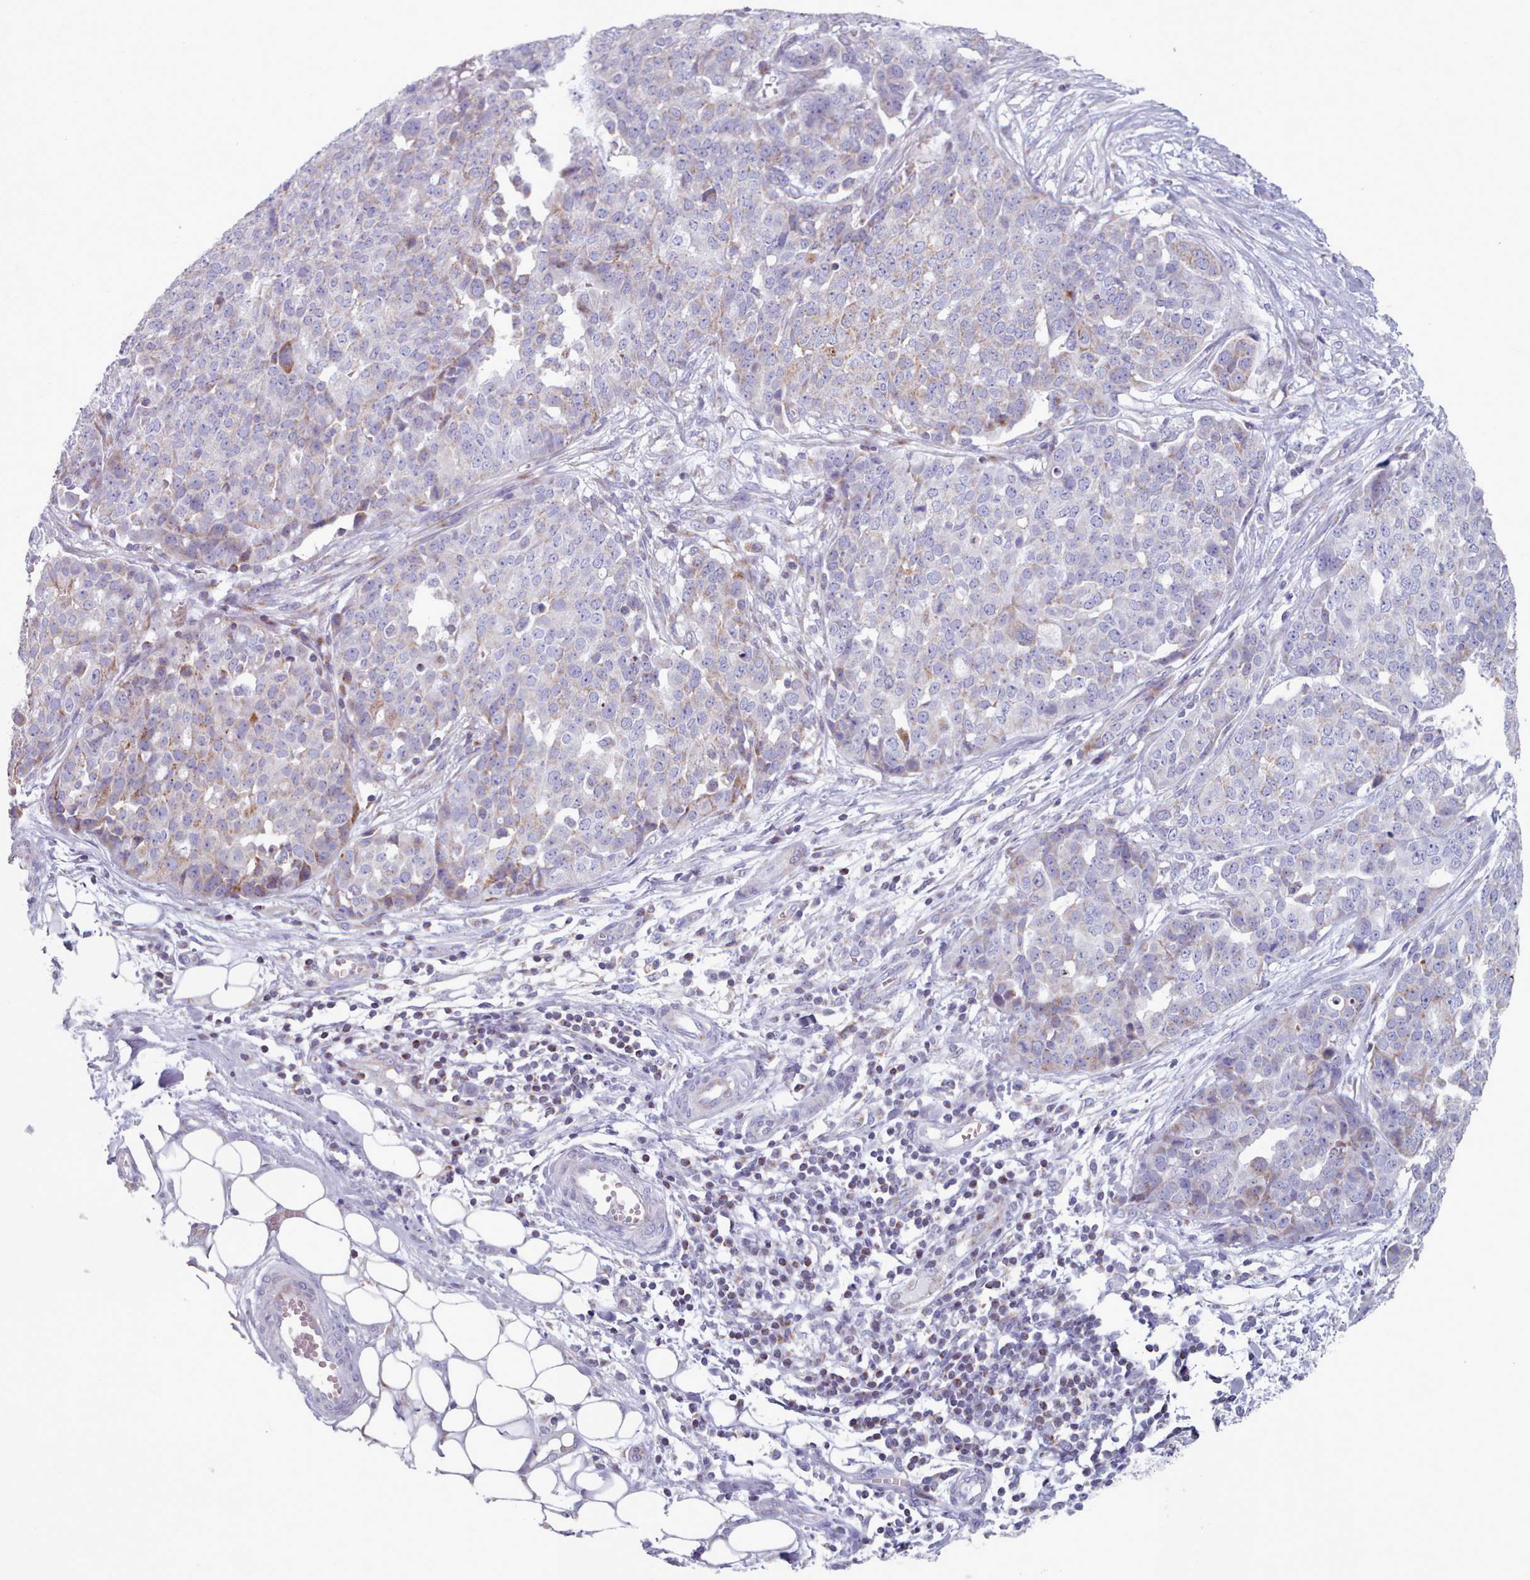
{"staining": {"intensity": "weak", "quantity": "<25%", "location": "cytoplasmic/membranous"}, "tissue": "ovarian cancer", "cell_type": "Tumor cells", "image_type": "cancer", "snomed": [{"axis": "morphology", "description": "Cystadenocarcinoma, serous, NOS"}, {"axis": "topography", "description": "Soft tissue"}, {"axis": "topography", "description": "Ovary"}], "caption": "DAB (3,3'-diaminobenzidine) immunohistochemical staining of ovarian serous cystadenocarcinoma shows no significant staining in tumor cells. (Stains: DAB (3,3'-diaminobenzidine) immunohistochemistry with hematoxylin counter stain, Microscopy: brightfield microscopy at high magnification).", "gene": "FAM170B", "patient": {"sex": "female", "age": 57}}